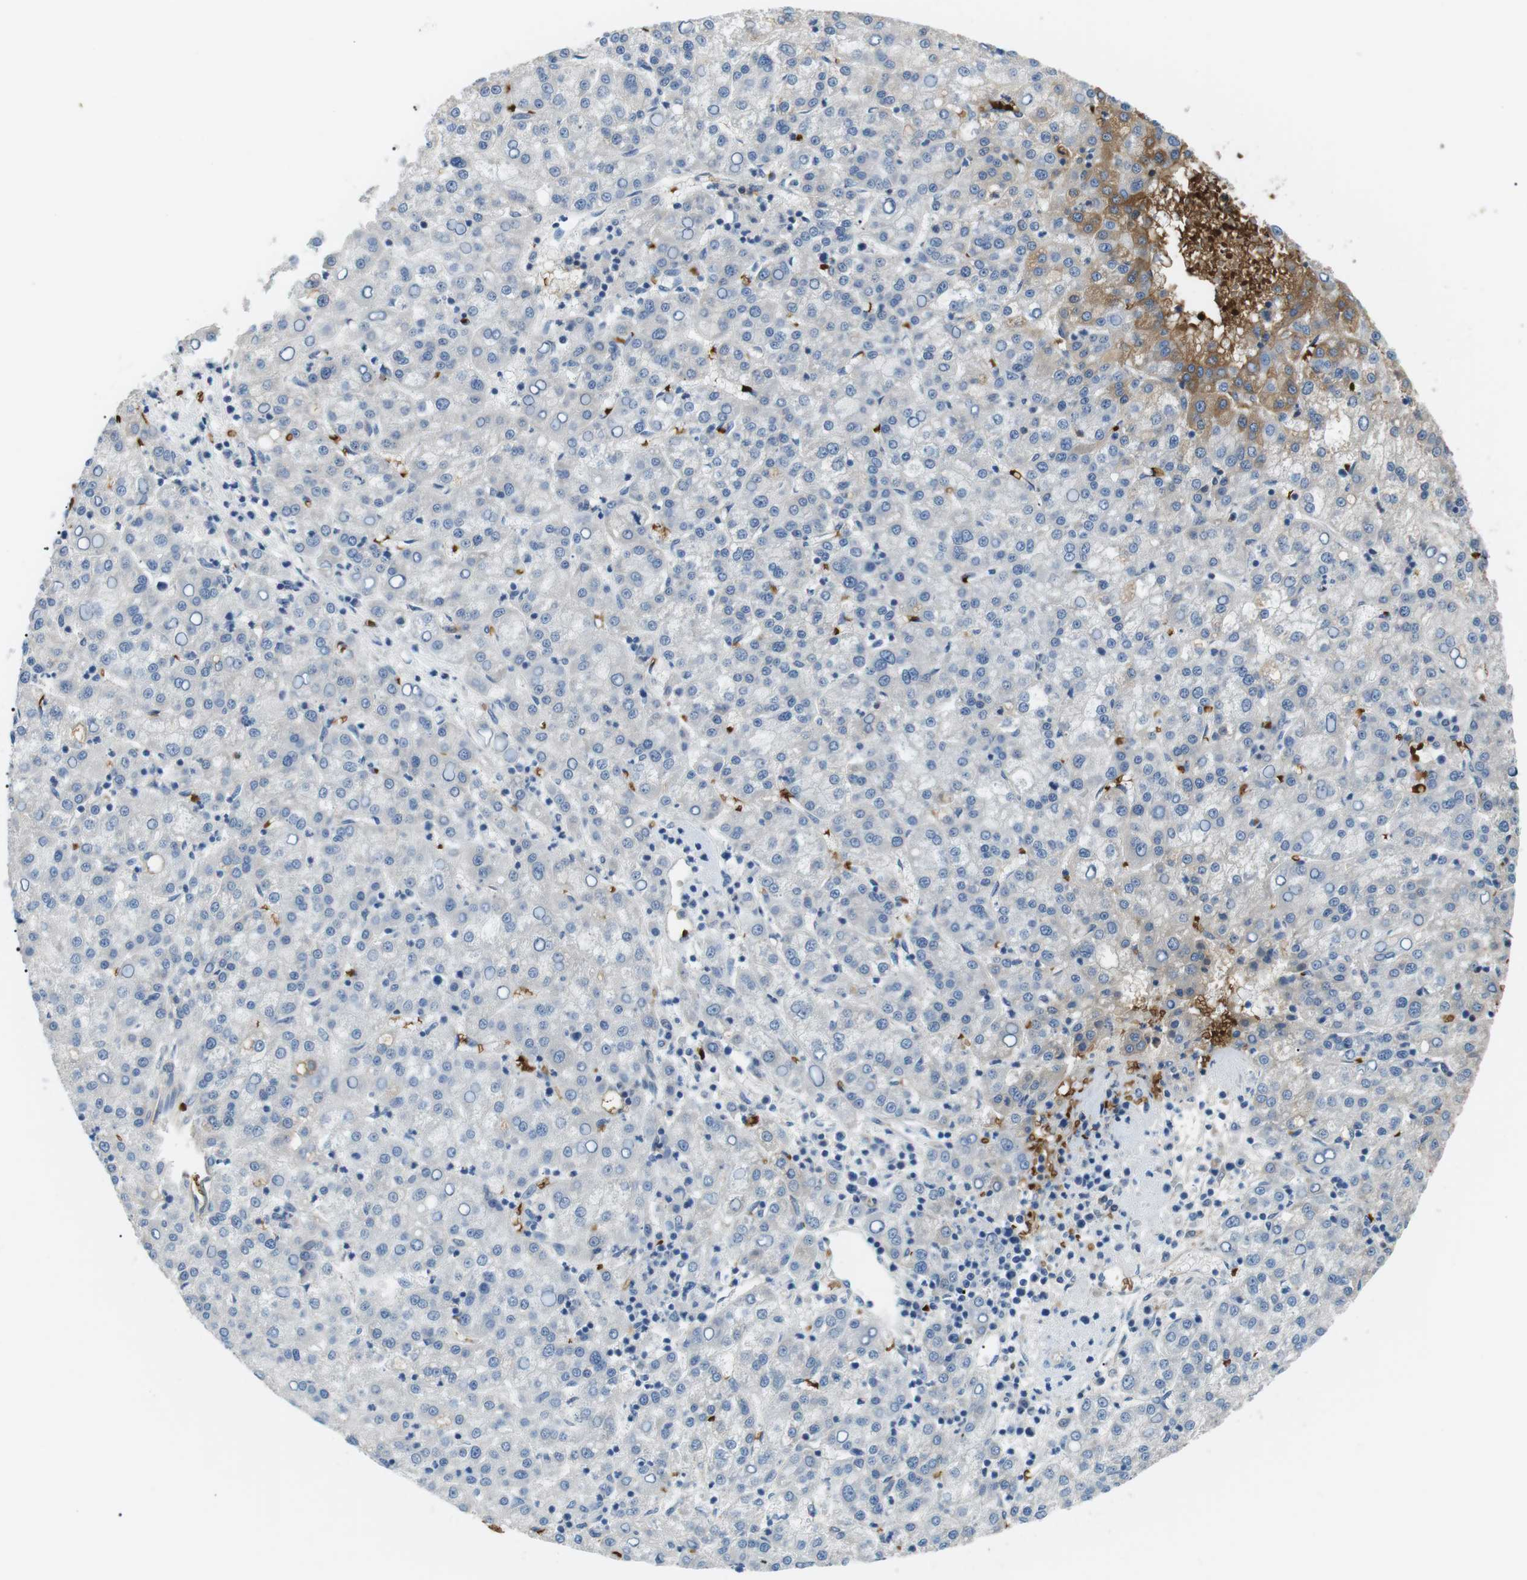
{"staining": {"intensity": "moderate", "quantity": "<25%", "location": "cytoplasmic/membranous"}, "tissue": "liver cancer", "cell_type": "Tumor cells", "image_type": "cancer", "snomed": [{"axis": "morphology", "description": "Carcinoma, Hepatocellular, NOS"}, {"axis": "topography", "description": "Liver"}], "caption": "Immunohistochemistry (IHC) (DAB (3,3'-diaminobenzidine)) staining of human liver hepatocellular carcinoma shows moderate cytoplasmic/membranous protein positivity in approximately <25% of tumor cells.", "gene": "ADCY10", "patient": {"sex": "female", "age": 58}}